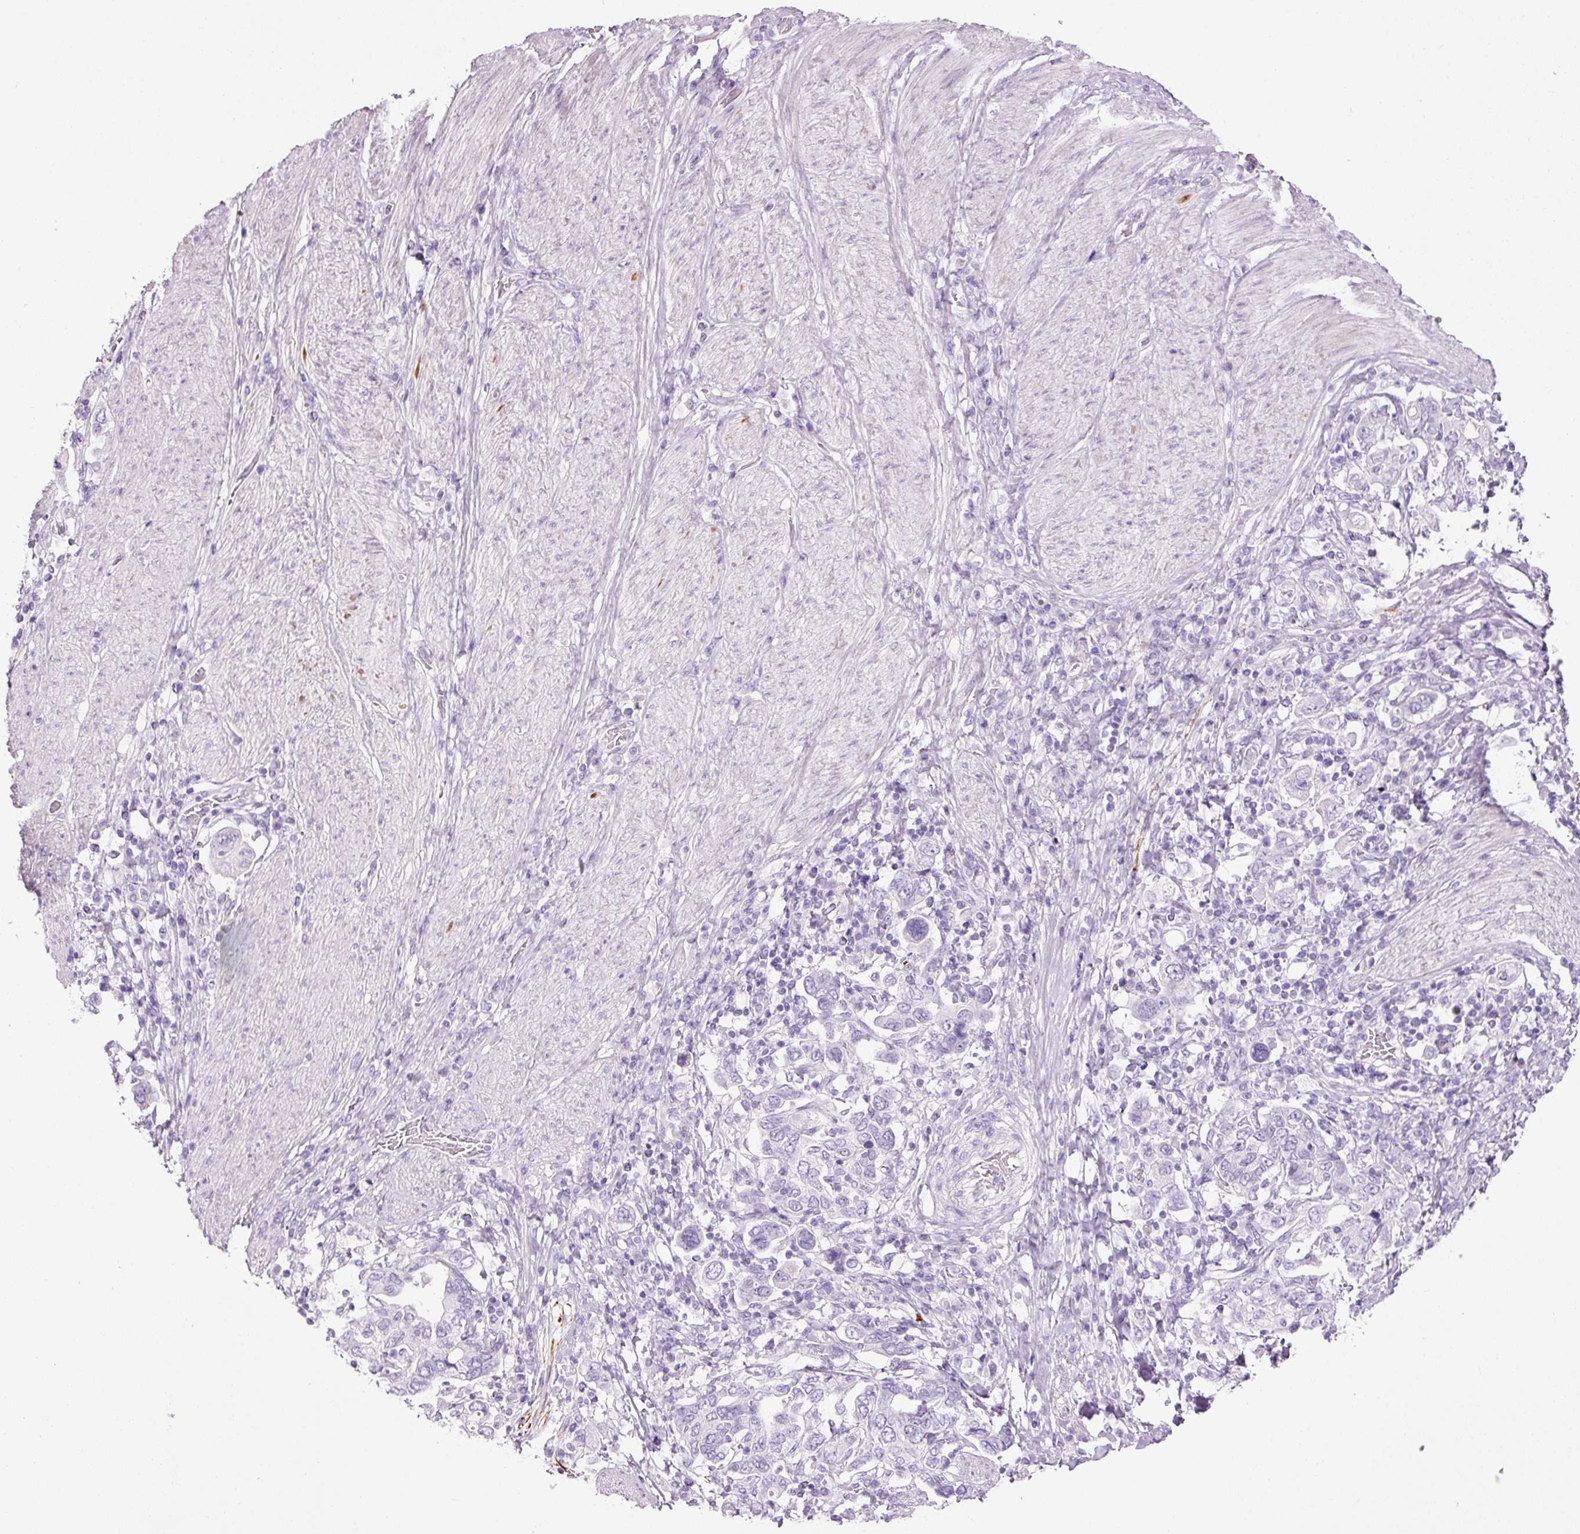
{"staining": {"intensity": "negative", "quantity": "none", "location": "none"}, "tissue": "stomach cancer", "cell_type": "Tumor cells", "image_type": "cancer", "snomed": [{"axis": "morphology", "description": "Adenocarcinoma, NOS"}, {"axis": "topography", "description": "Stomach, upper"}, {"axis": "topography", "description": "Stomach"}], "caption": "DAB (3,3'-diaminobenzidine) immunohistochemical staining of human adenocarcinoma (stomach) displays no significant expression in tumor cells.", "gene": "ANKRD20A1", "patient": {"sex": "male", "age": 62}}